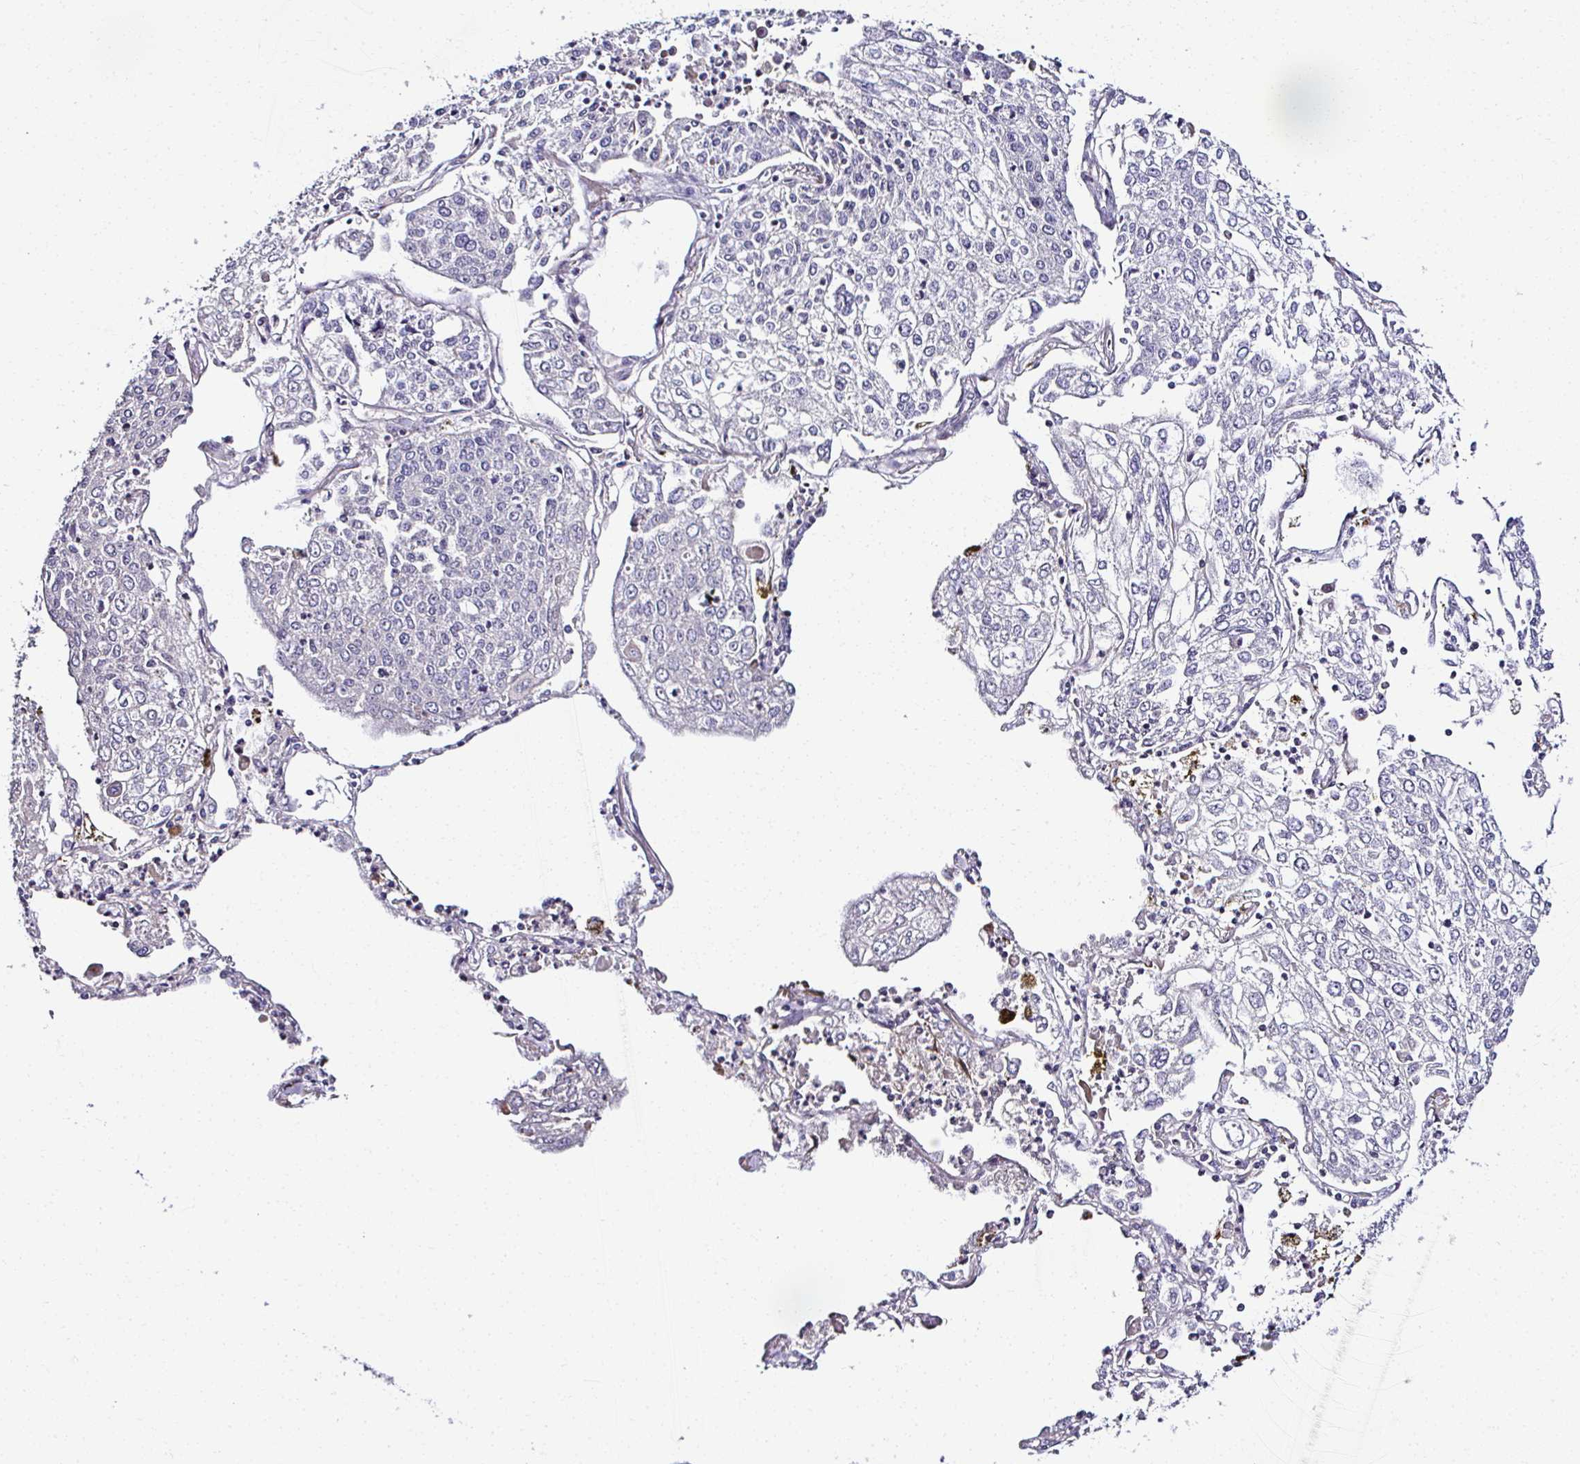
{"staining": {"intensity": "negative", "quantity": "none", "location": "none"}, "tissue": "lung cancer", "cell_type": "Tumor cells", "image_type": "cancer", "snomed": [{"axis": "morphology", "description": "Squamous cell carcinoma, NOS"}, {"axis": "topography", "description": "Lung"}], "caption": "DAB (3,3'-diaminobenzidine) immunohistochemical staining of lung squamous cell carcinoma displays no significant expression in tumor cells. (DAB immunohistochemistry (IHC) with hematoxylin counter stain).", "gene": "CCDC85C", "patient": {"sex": "male", "age": 74}}